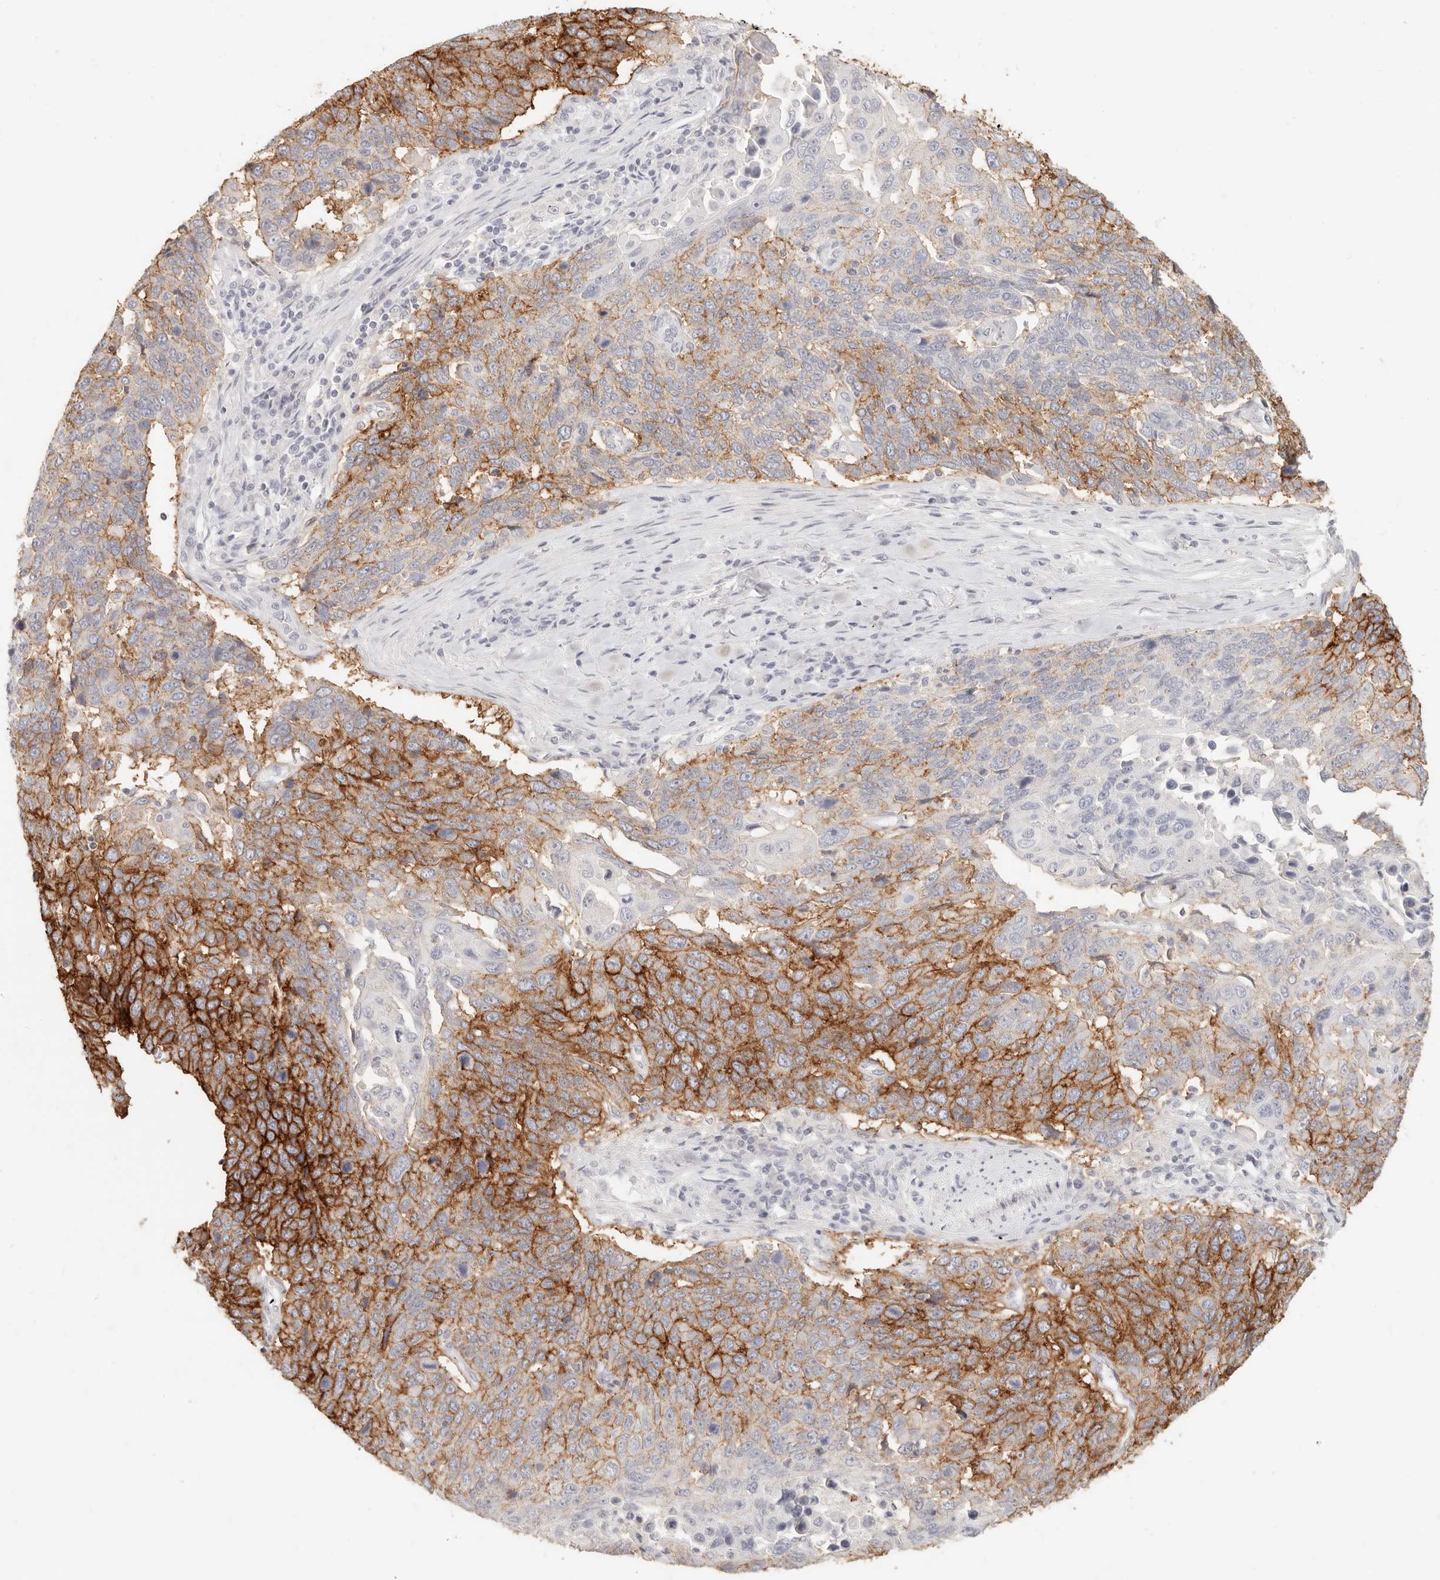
{"staining": {"intensity": "strong", "quantity": "25%-75%", "location": "cytoplasmic/membranous"}, "tissue": "lung cancer", "cell_type": "Tumor cells", "image_type": "cancer", "snomed": [{"axis": "morphology", "description": "Squamous cell carcinoma, NOS"}, {"axis": "topography", "description": "Lung"}], "caption": "Lung cancer (squamous cell carcinoma) stained with a protein marker demonstrates strong staining in tumor cells.", "gene": "EPCAM", "patient": {"sex": "male", "age": 66}}